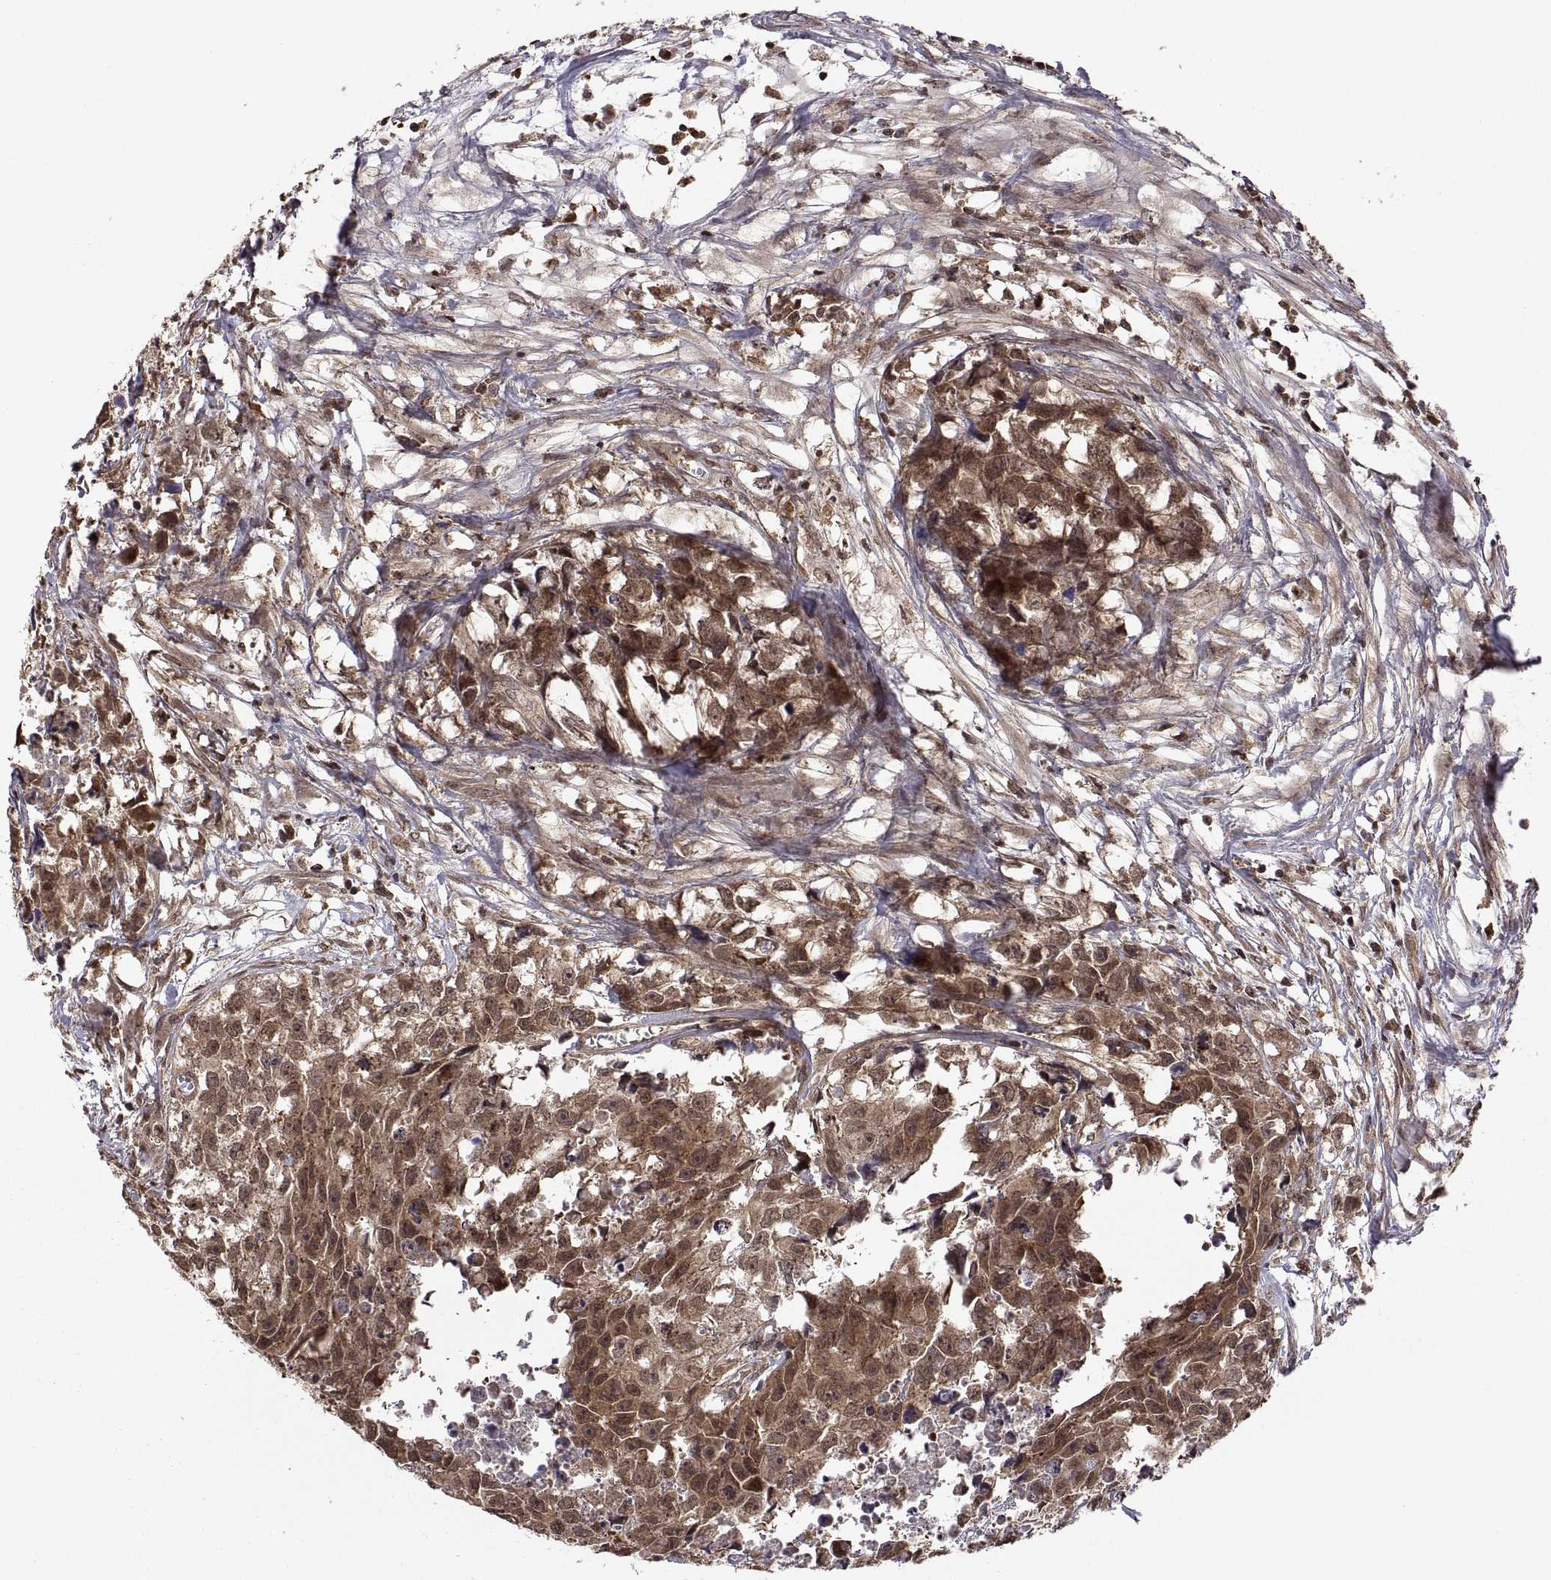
{"staining": {"intensity": "moderate", "quantity": ">75%", "location": "cytoplasmic/membranous"}, "tissue": "testis cancer", "cell_type": "Tumor cells", "image_type": "cancer", "snomed": [{"axis": "morphology", "description": "Carcinoma, Embryonal, NOS"}, {"axis": "morphology", "description": "Teratoma, malignant, NOS"}, {"axis": "topography", "description": "Testis"}], "caption": "Testis cancer (embryonal carcinoma) stained with immunohistochemistry demonstrates moderate cytoplasmic/membranous expression in approximately >75% of tumor cells.", "gene": "ZNRF2", "patient": {"sex": "male", "age": 44}}